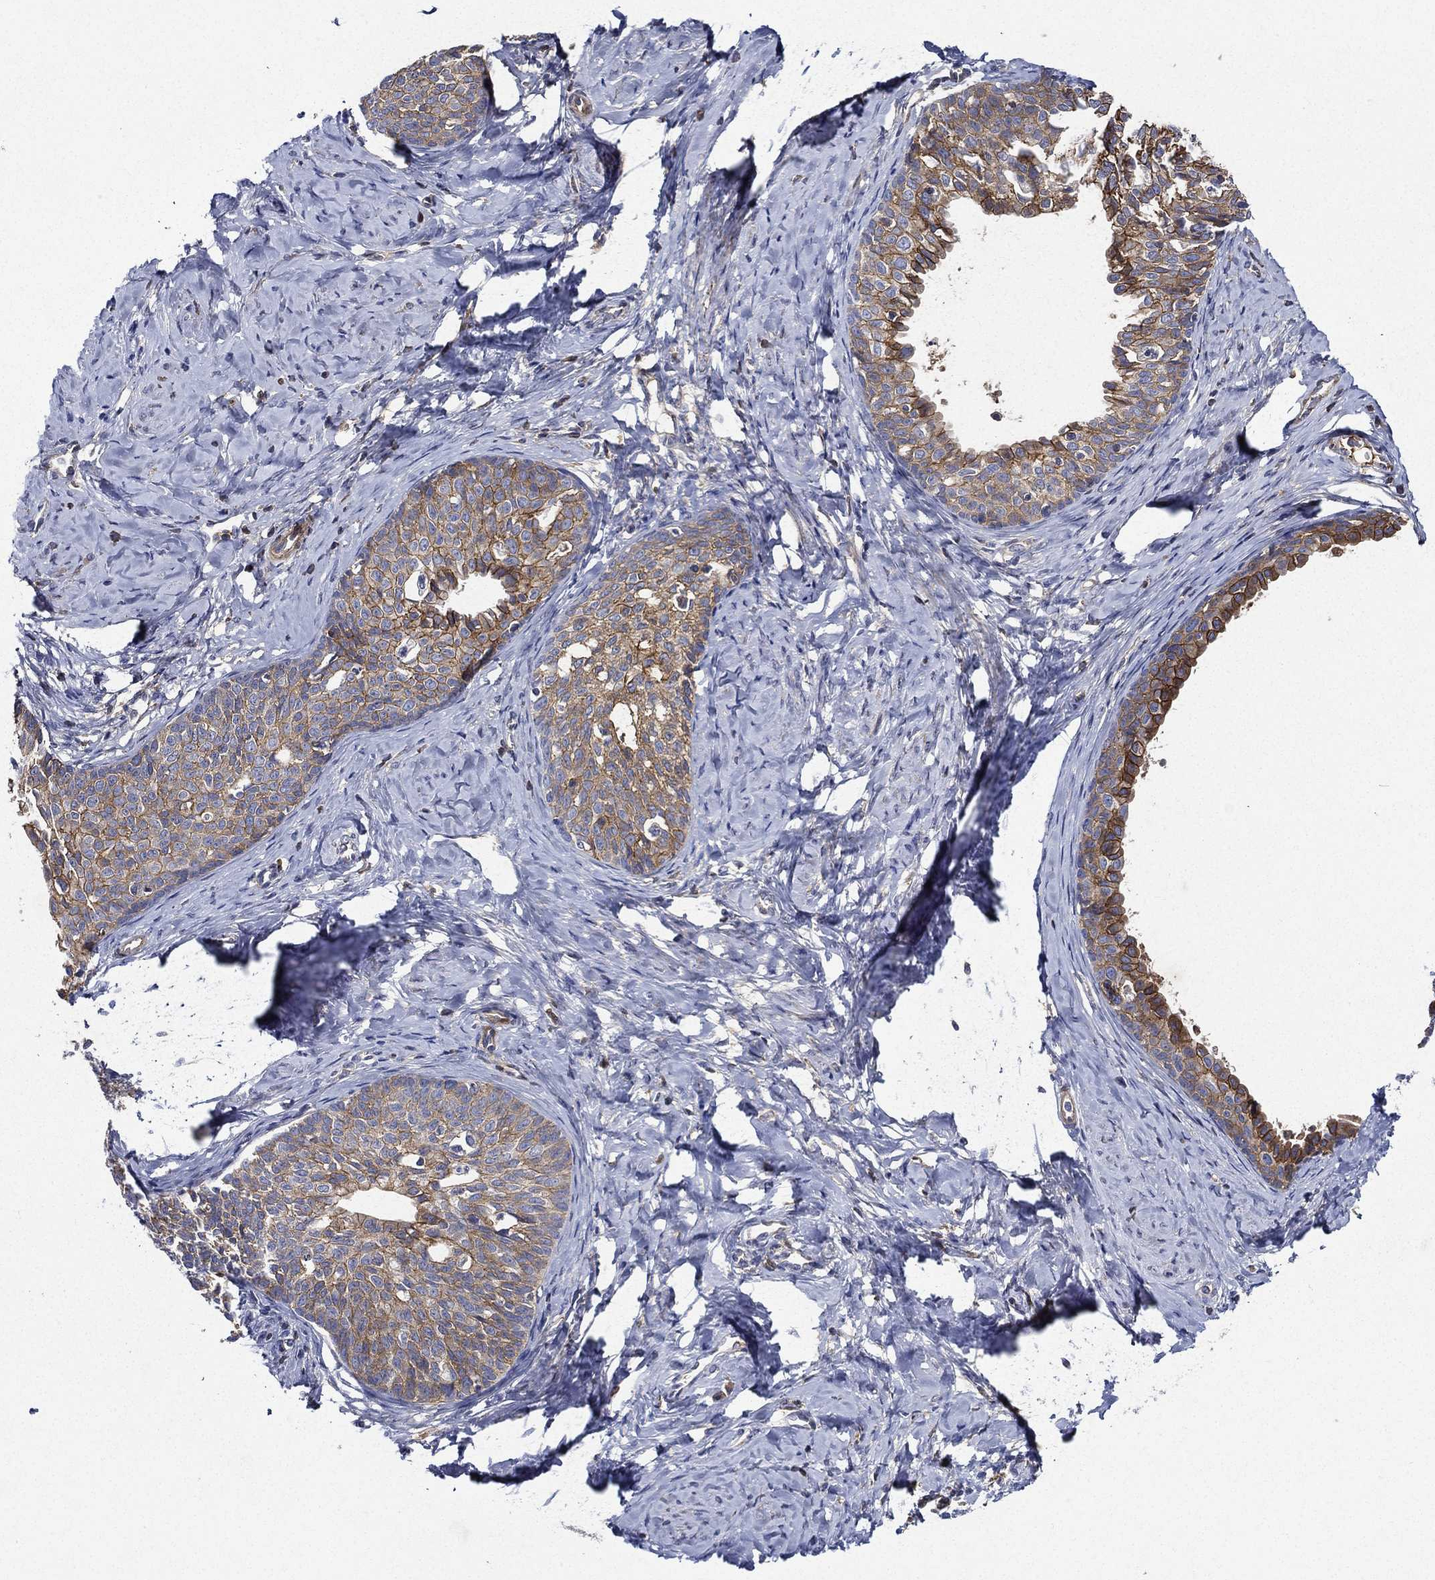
{"staining": {"intensity": "moderate", "quantity": ">75%", "location": "cytoplasmic/membranous"}, "tissue": "cervical cancer", "cell_type": "Tumor cells", "image_type": "cancer", "snomed": [{"axis": "morphology", "description": "Squamous cell carcinoma, NOS"}, {"axis": "topography", "description": "Cervix"}], "caption": "A photomicrograph of human cervical squamous cell carcinoma stained for a protein exhibits moderate cytoplasmic/membranous brown staining in tumor cells.", "gene": "TMPRSS11D", "patient": {"sex": "female", "age": 51}}